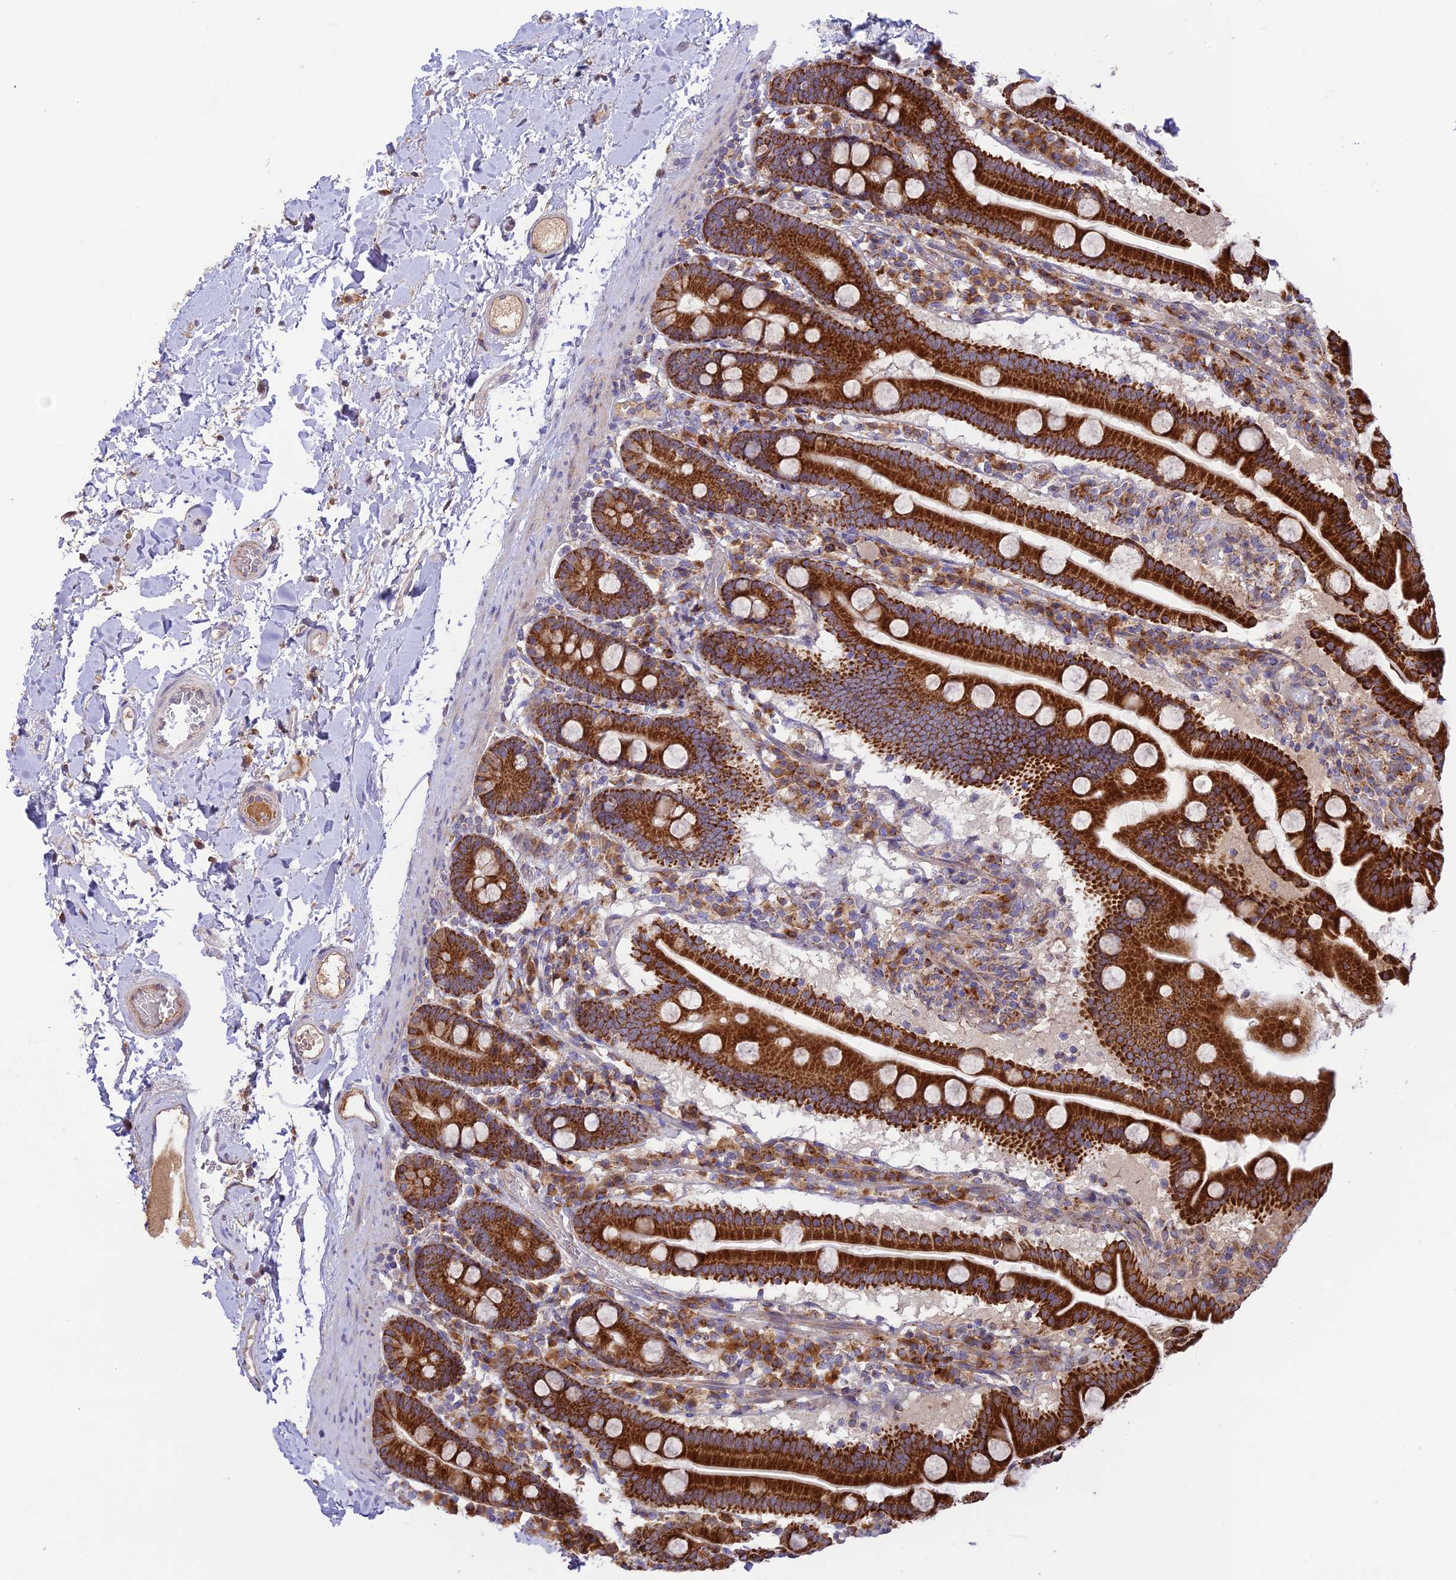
{"staining": {"intensity": "strong", "quantity": ">75%", "location": "cytoplasmic/membranous"}, "tissue": "duodenum", "cell_type": "Glandular cells", "image_type": "normal", "snomed": [{"axis": "morphology", "description": "Normal tissue, NOS"}, {"axis": "topography", "description": "Duodenum"}], "caption": "This is a histology image of immunohistochemistry (IHC) staining of normal duodenum, which shows strong expression in the cytoplasmic/membranous of glandular cells.", "gene": "UAP1L1", "patient": {"sex": "male", "age": 55}}